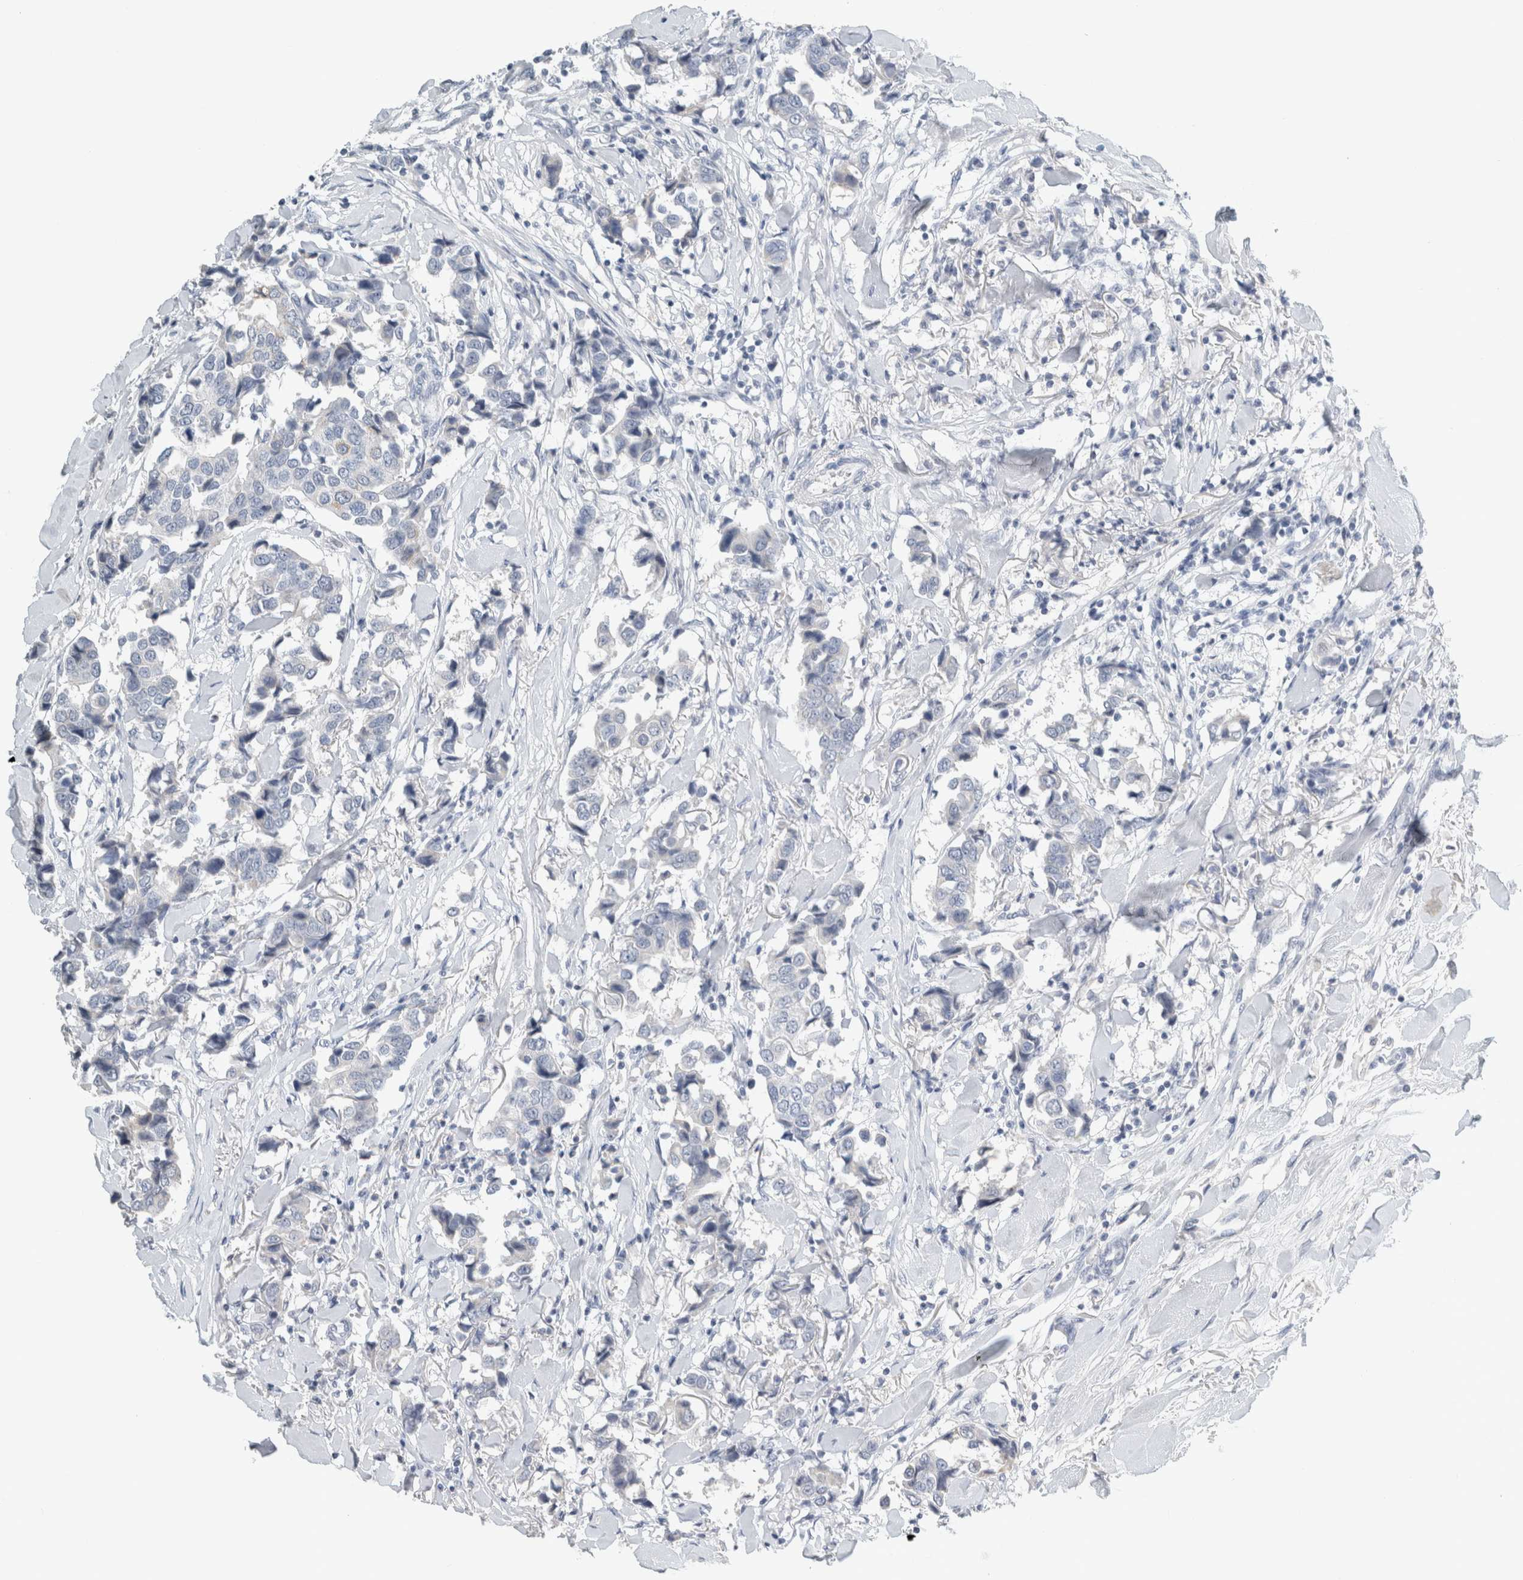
{"staining": {"intensity": "negative", "quantity": "none", "location": "none"}, "tissue": "breast cancer", "cell_type": "Tumor cells", "image_type": "cancer", "snomed": [{"axis": "morphology", "description": "Duct carcinoma"}, {"axis": "topography", "description": "Breast"}], "caption": "DAB (3,3'-diaminobenzidine) immunohistochemical staining of human breast cancer shows no significant expression in tumor cells.", "gene": "CRAT", "patient": {"sex": "female", "age": 80}}